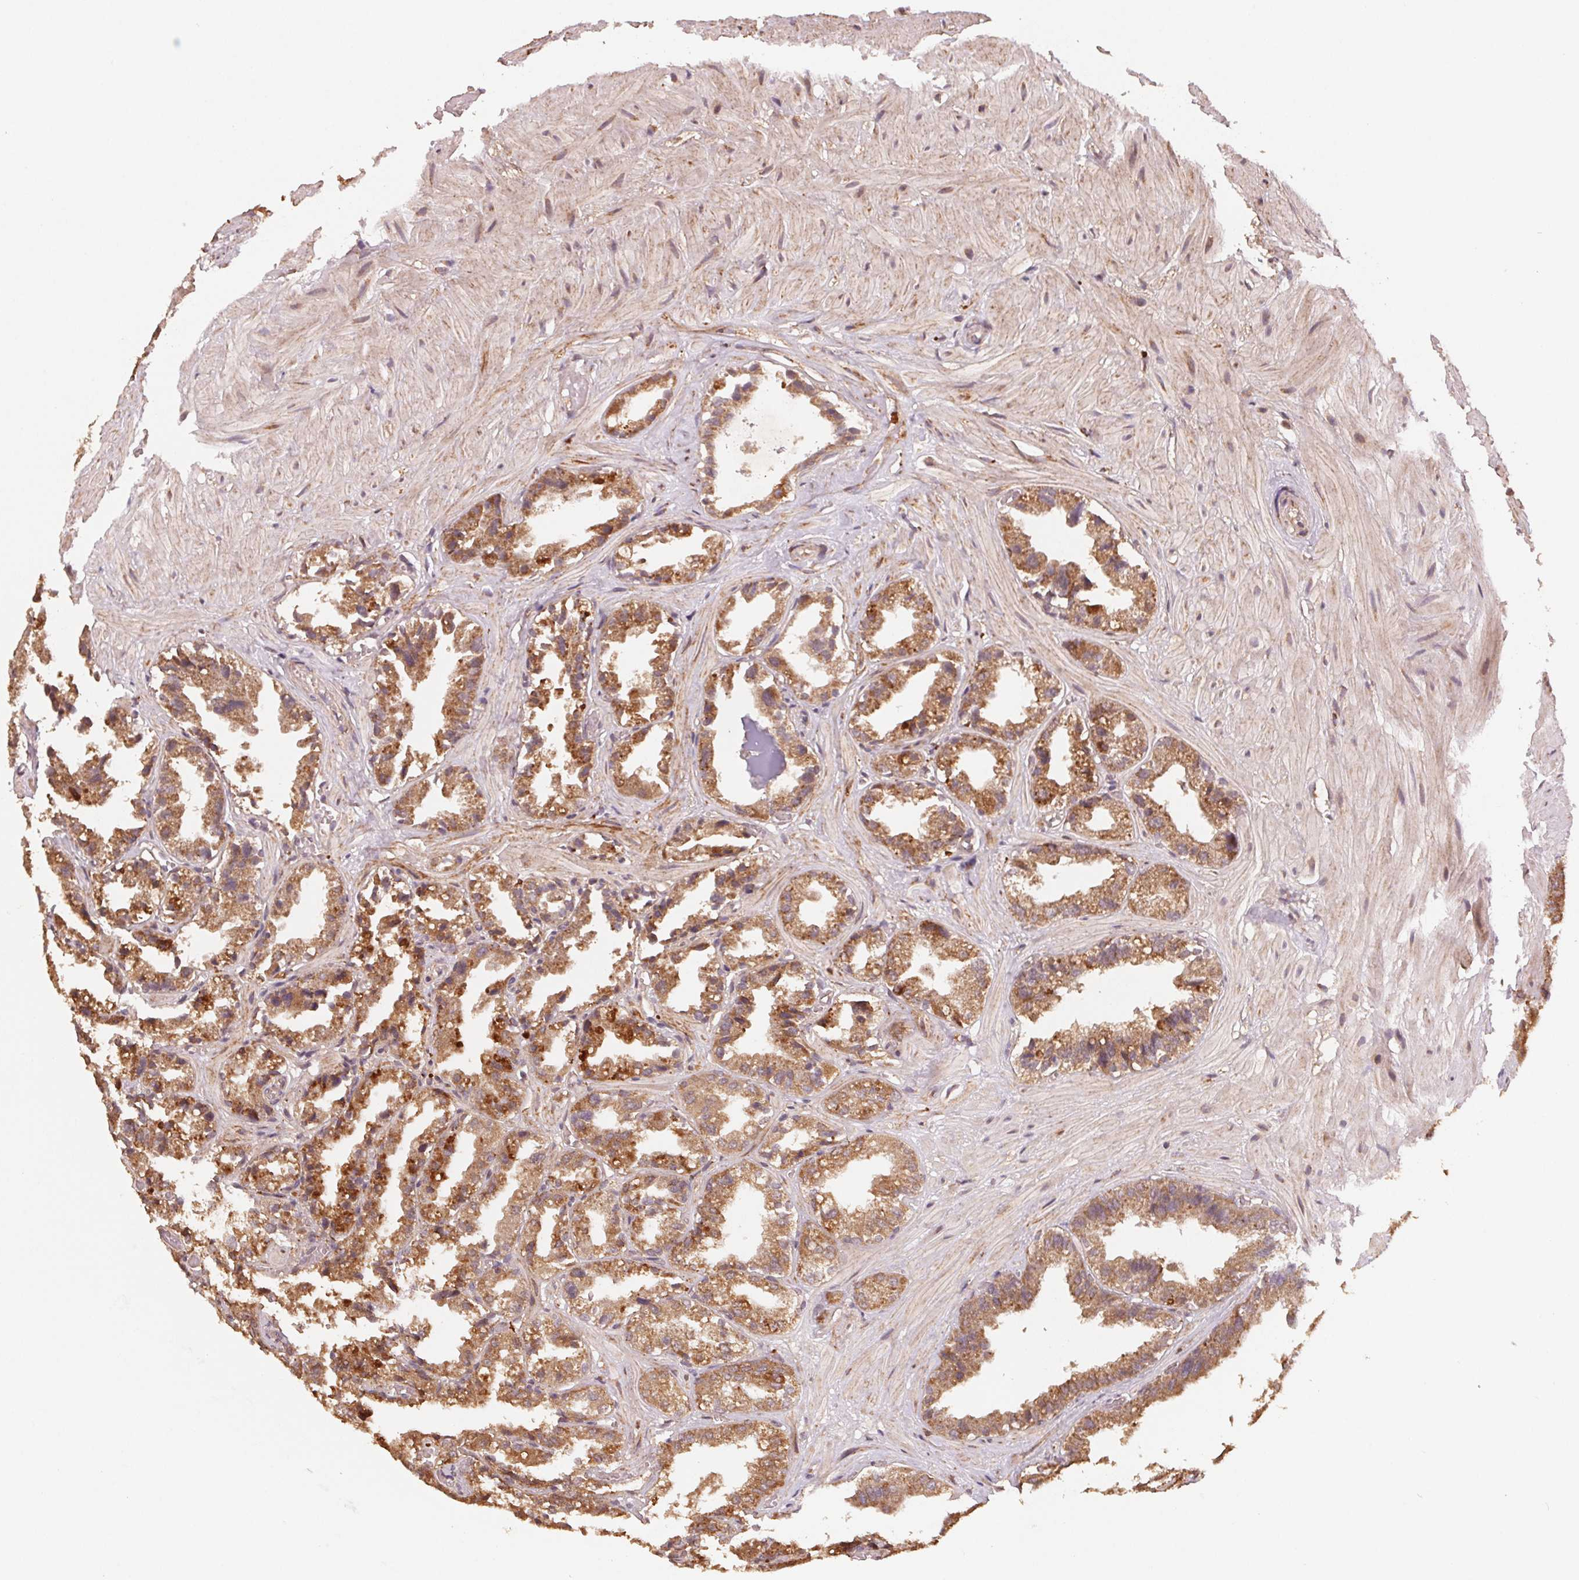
{"staining": {"intensity": "strong", "quantity": ">75%", "location": "cytoplasmic/membranous"}, "tissue": "seminal vesicle", "cell_type": "Glandular cells", "image_type": "normal", "snomed": [{"axis": "morphology", "description": "Normal tissue, NOS"}, {"axis": "topography", "description": "Seminal veicle"}], "caption": "An image of seminal vesicle stained for a protein shows strong cytoplasmic/membranous brown staining in glandular cells. (brown staining indicates protein expression, while blue staining denotes nuclei).", "gene": "WBP2", "patient": {"sex": "male", "age": 57}}